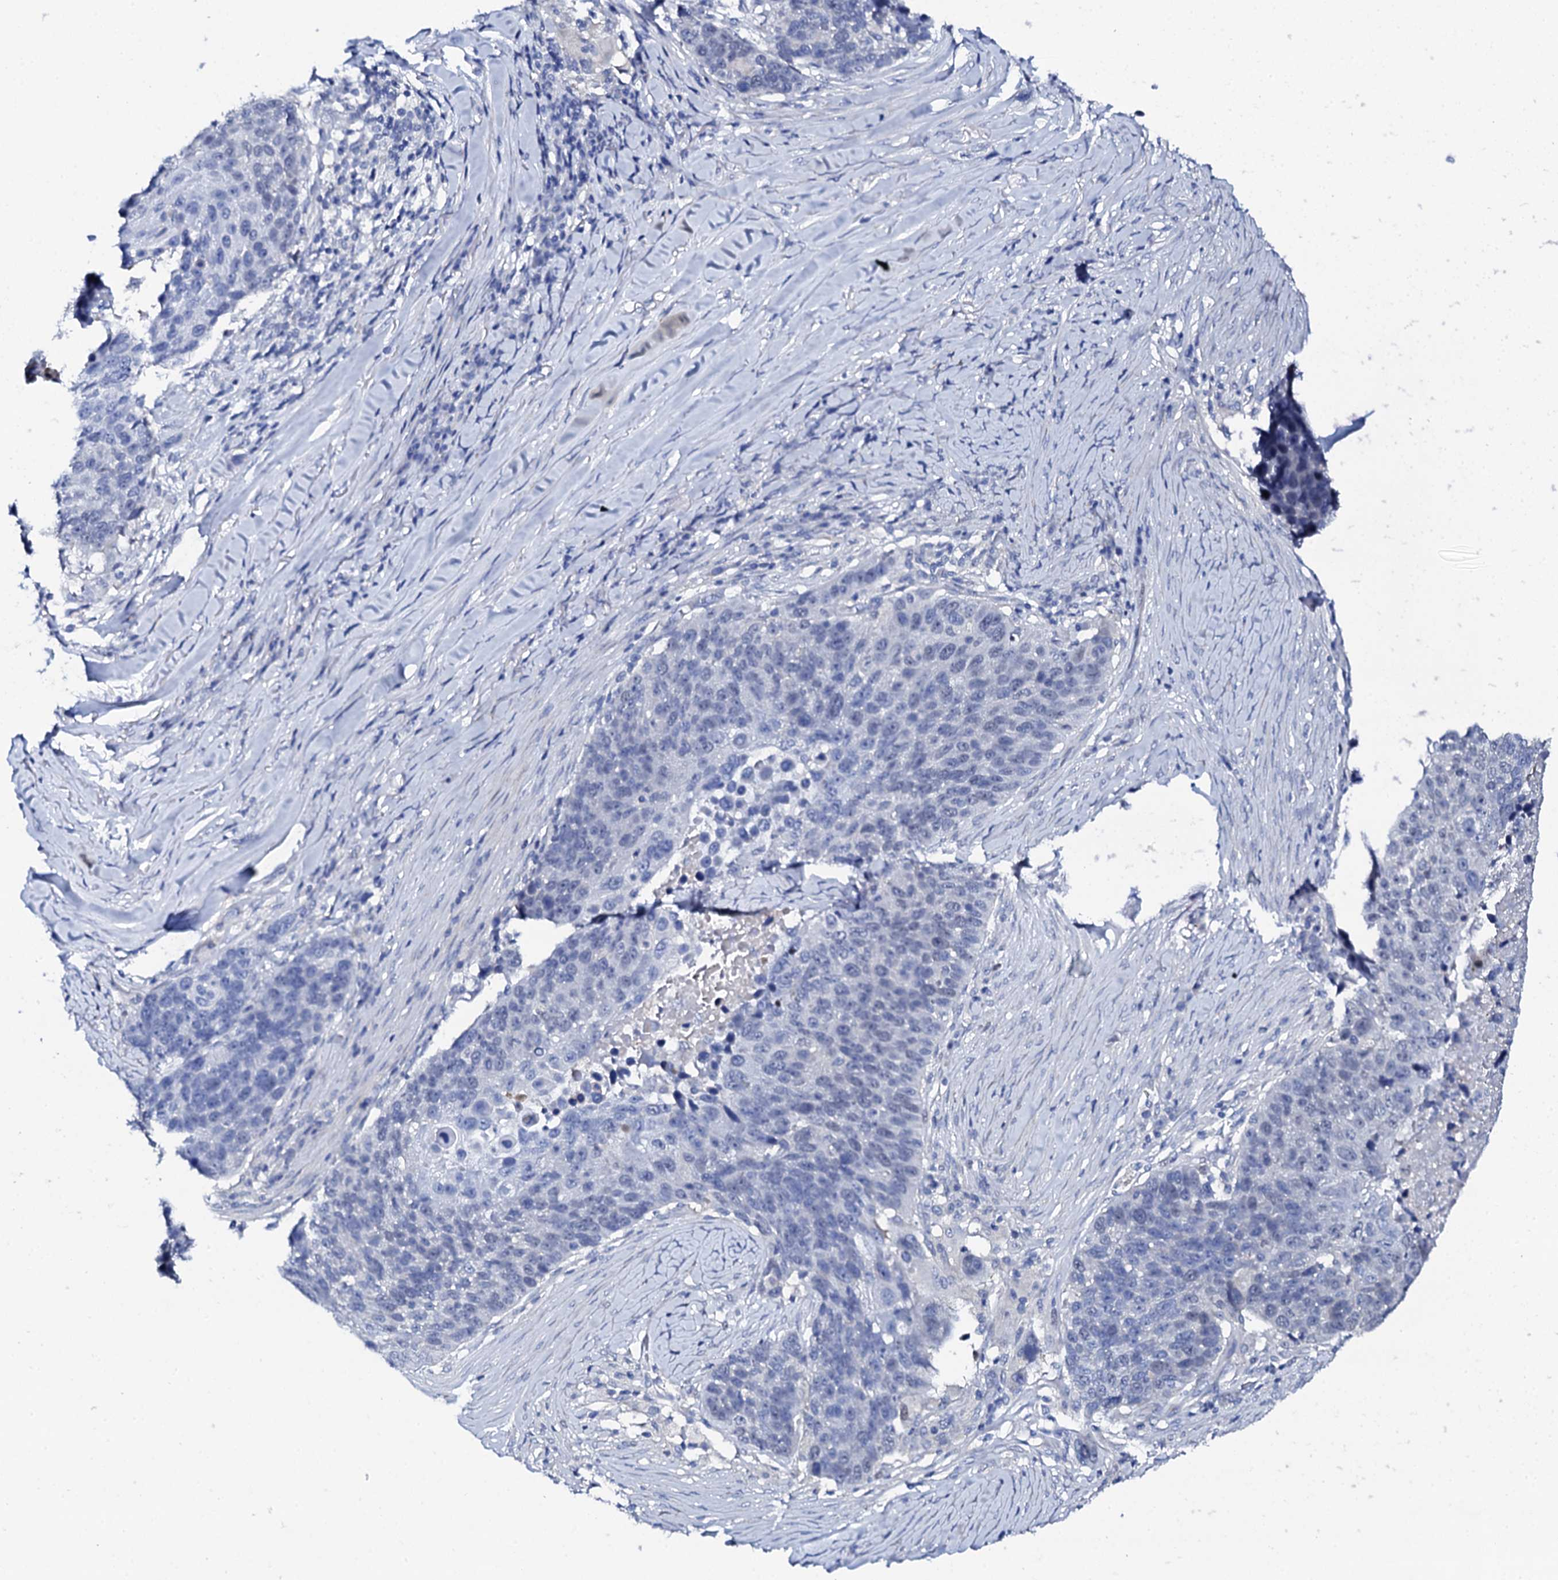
{"staining": {"intensity": "negative", "quantity": "none", "location": "none"}, "tissue": "lung cancer", "cell_type": "Tumor cells", "image_type": "cancer", "snomed": [{"axis": "morphology", "description": "Normal tissue, NOS"}, {"axis": "morphology", "description": "Squamous cell carcinoma, NOS"}, {"axis": "topography", "description": "Lymph node"}, {"axis": "topography", "description": "Lung"}], "caption": "High magnification brightfield microscopy of lung squamous cell carcinoma stained with DAB (3,3'-diaminobenzidine) (brown) and counterstained with hematoxylin (blue): tumor cells show no significant expression.", "gene": "NUDT13", "patient": {"sex": "male", "age": 66}}